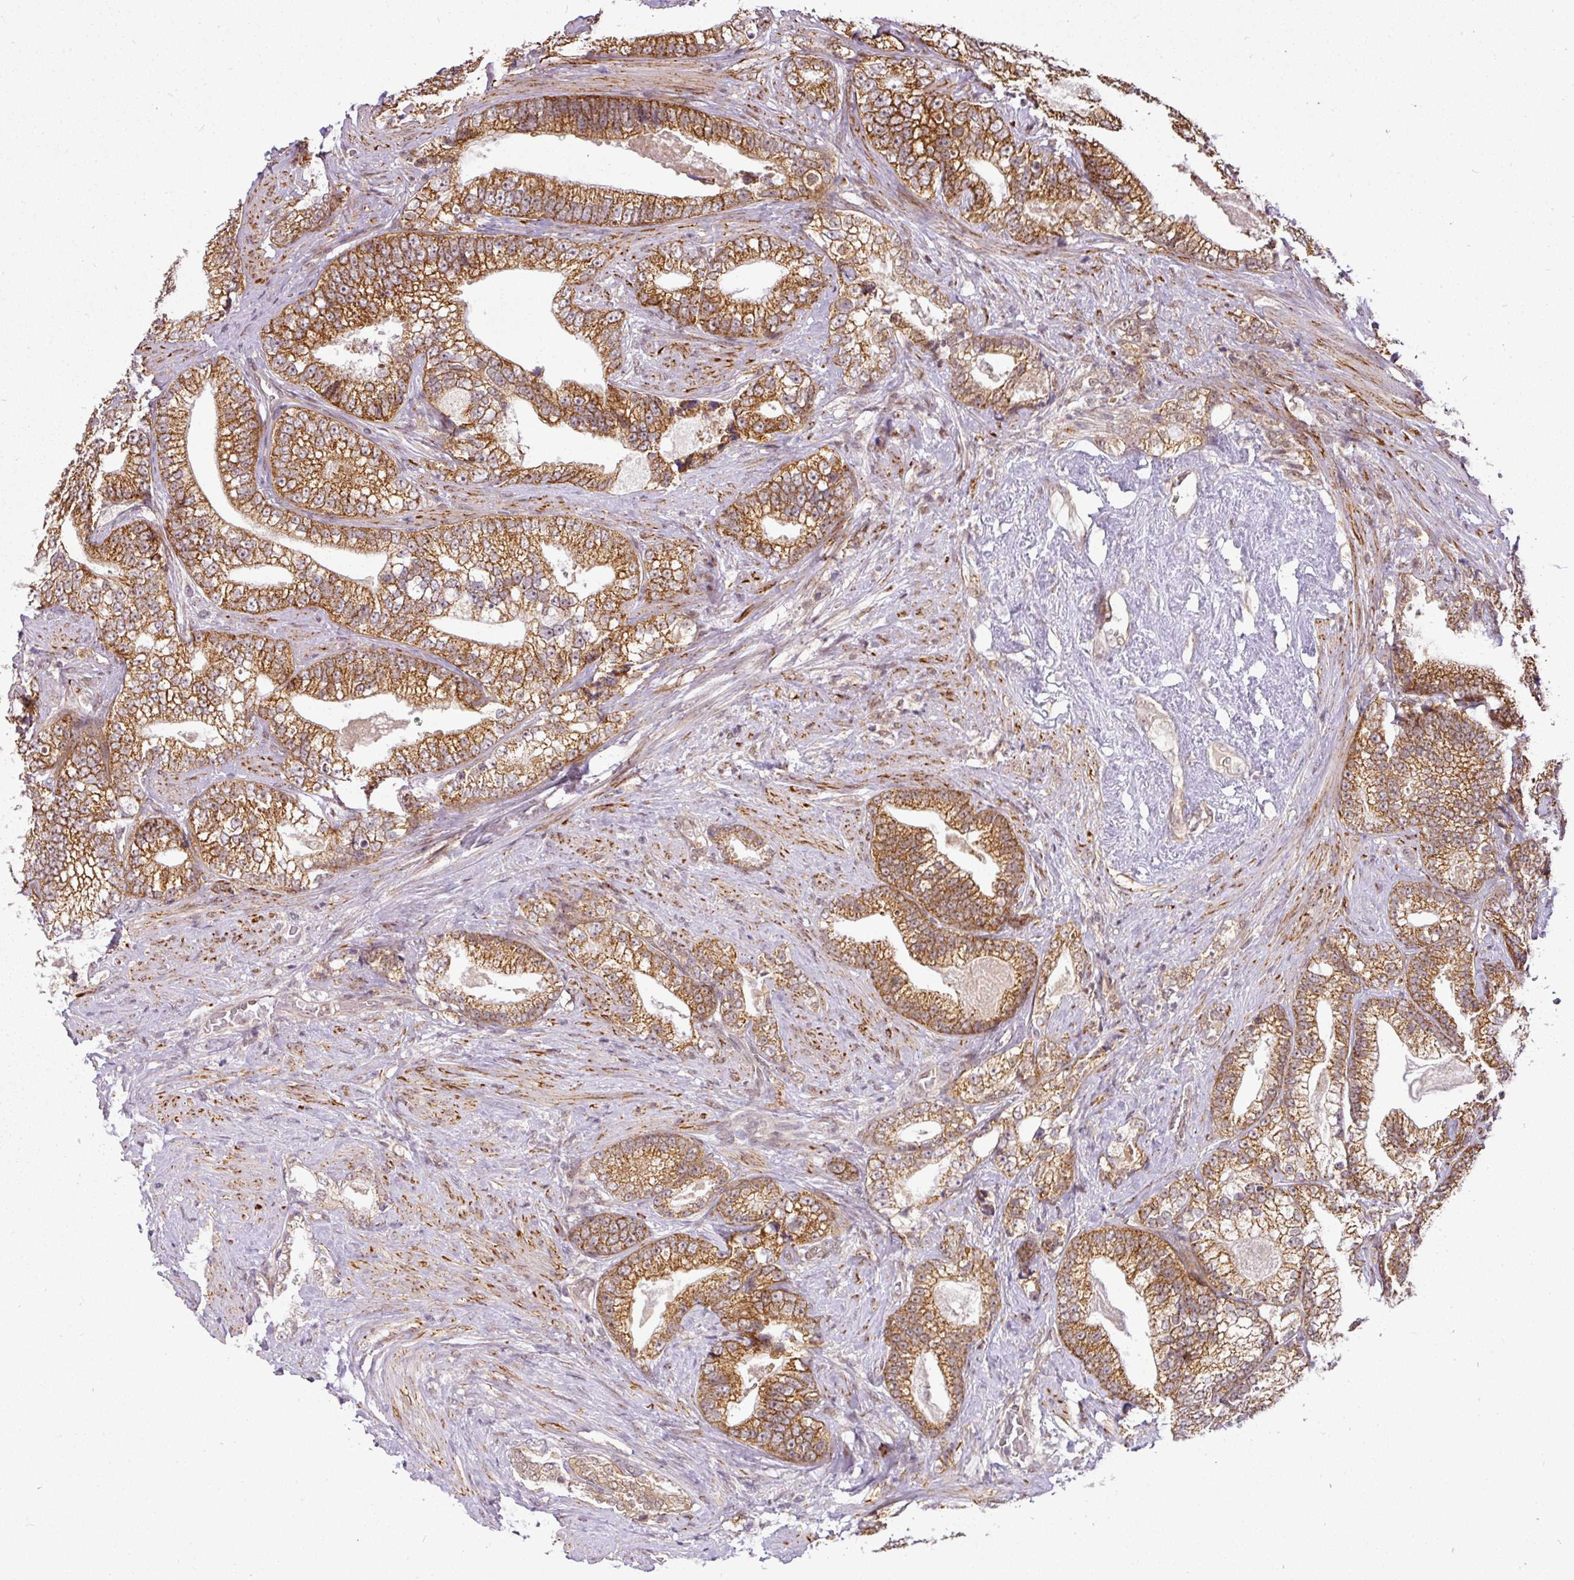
{"staining": {"intensity": "strong", "quantity": ">75%", "location": "cytoplasmic/membranous"}, "tissue": "prostate cancer", "cell_type": "Tumor cells", "image_type": "cancer", "snomed": [{"axis": "morphology", "description": "Adenocarcinoma, High grade"}, {"axis": "topography", "description": "Prostate and seminal vesicle, NOS"}], "caption": "A brown stain highlights strong cytoplasmic/membranous expression of a protein in human prostate cancer tumor cells.", "gene": "C1orf226", "patient": {"sex": "male", "age": 67}}